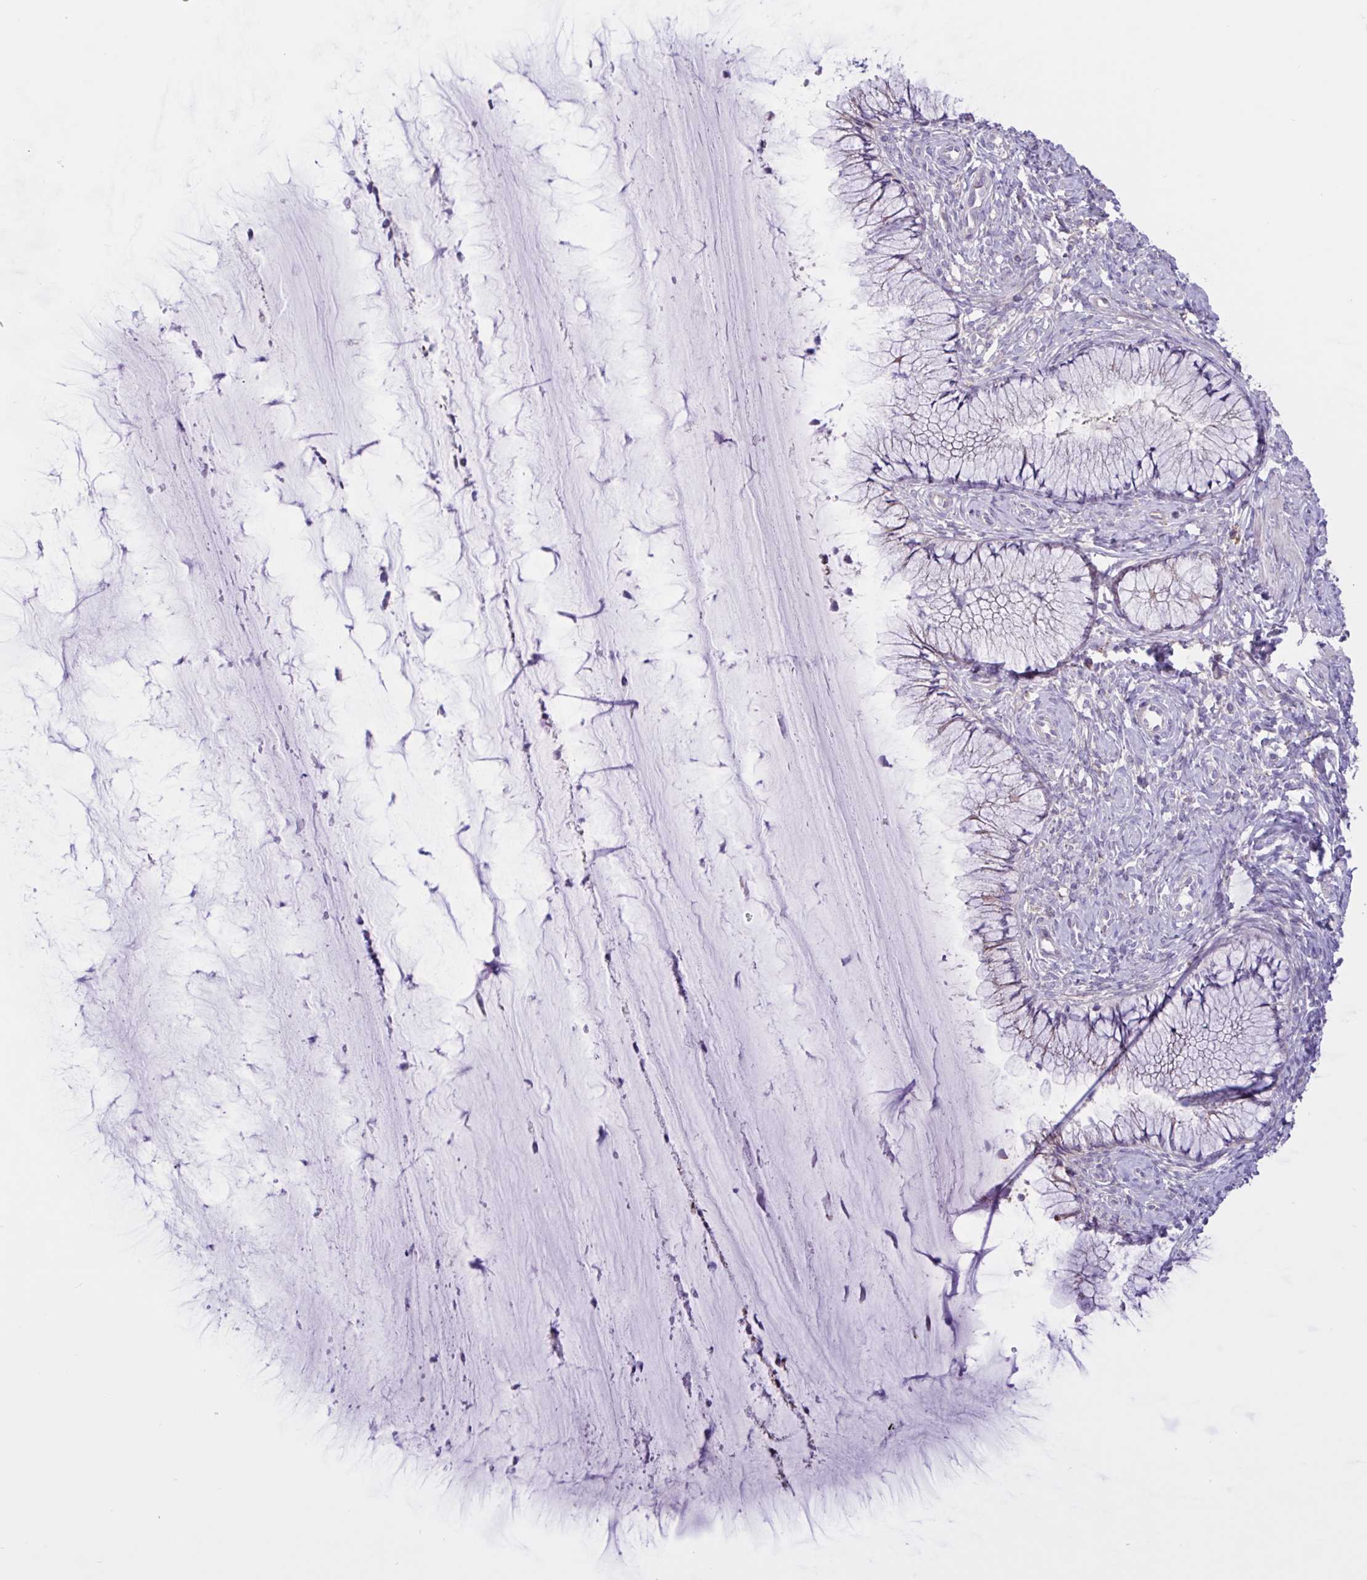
{"staining": {"intensity": "negative", "quantity": "none", "location": "none"}, "tissue": "cervix", "cell_type": "Glandular cells", "image_type": "normal", "snomed": [{"axis": "morphology", "description": "Normal tissue, NOS"}, {"axis": "topography", "description": "Cervix"}], "caption": "A photomicrograph of human cervix is negative for staining in glandular cells. Nuclei are stained in blue.", "gene": "DSC3", "patient": {"sex": "female", "age": 37}}